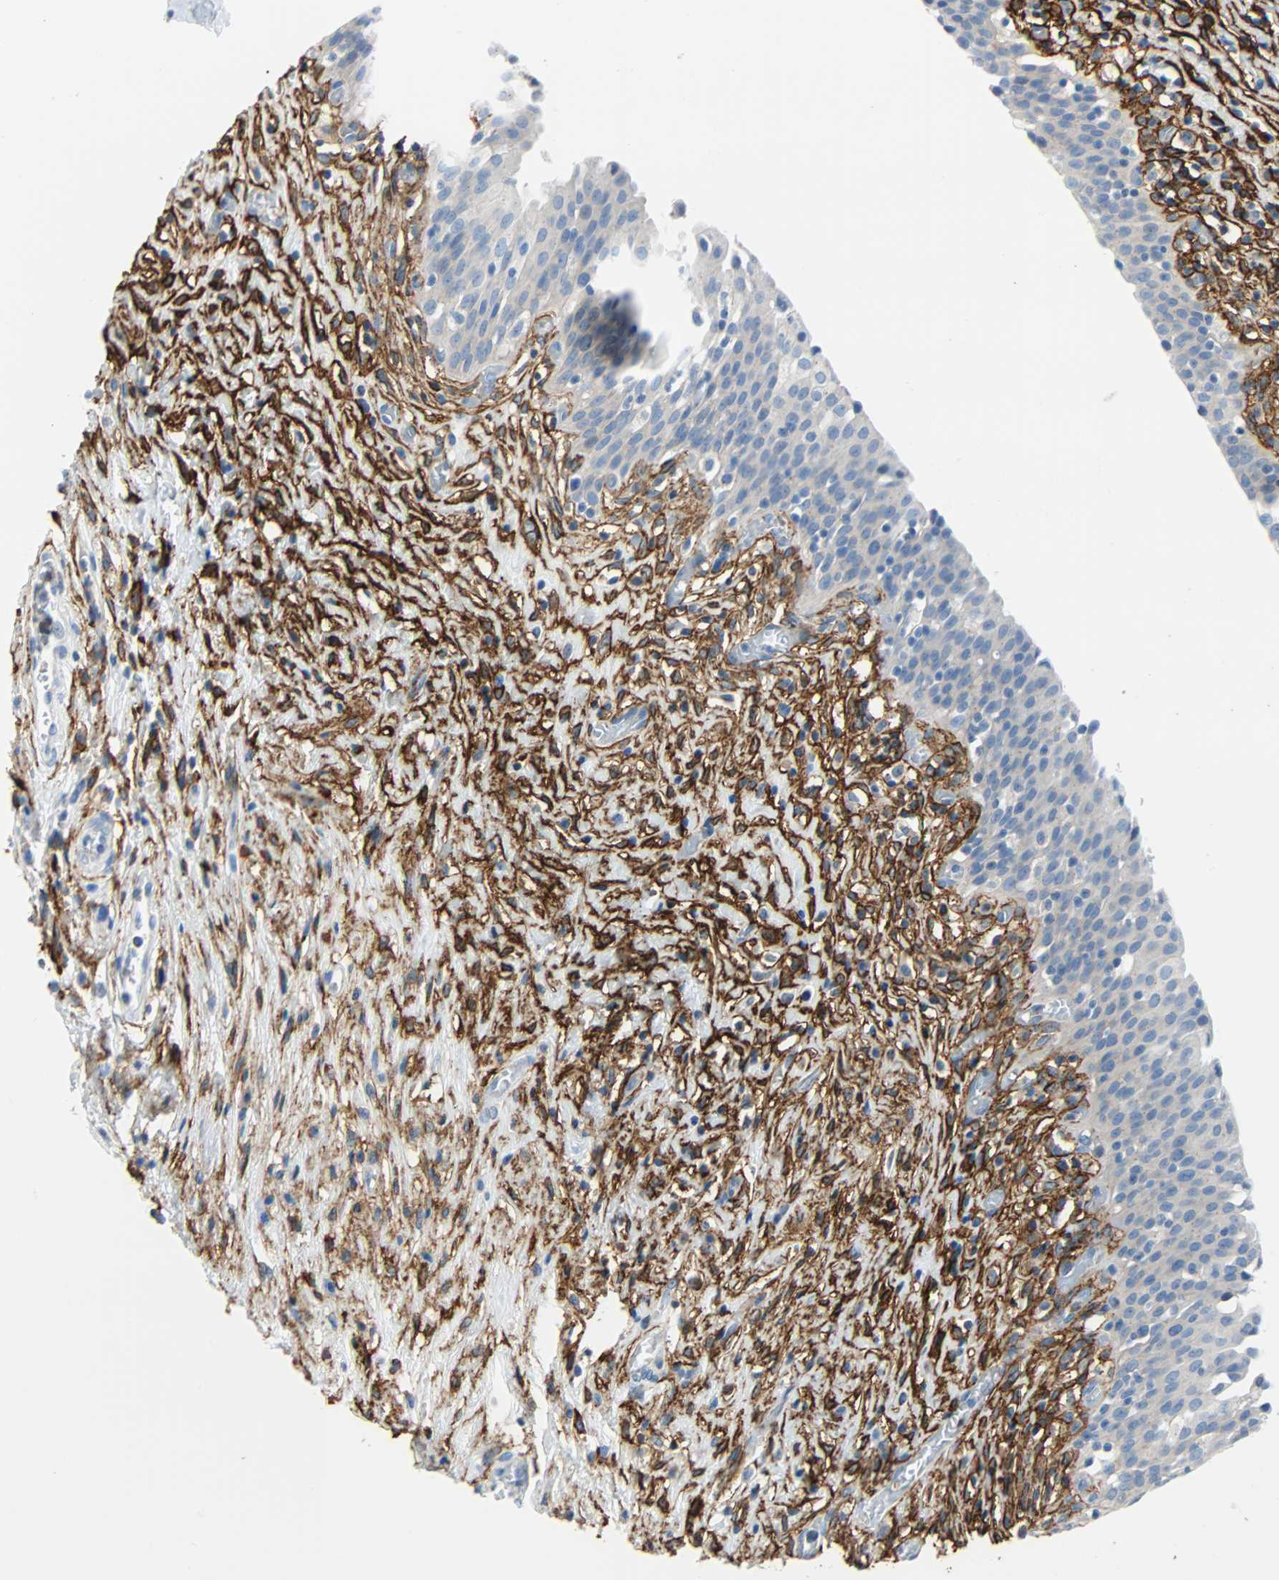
{"staining": {"intensity": "negative", "quantity": "none", "location": "none"}, "tissue": "urinary bladder", "cell_type": "Urothelial cells", "image_type": "normal", "snomed": [{"axis": "morphology", "description": "Normal tissue, NOS"}, {"axis": "topography", "description": "Urinary bladder"}], "caption": "Photomicrograph shows no protein positivity in urothelial cells of normal urinary bladder. The staining is performed using DAB (3,3'-diaminobenzidine) brown chromogen with nuclei counter-stained in using hematoxylin.", "gene": "PDPN", "patient": {"sex": "male", "age": 51}}